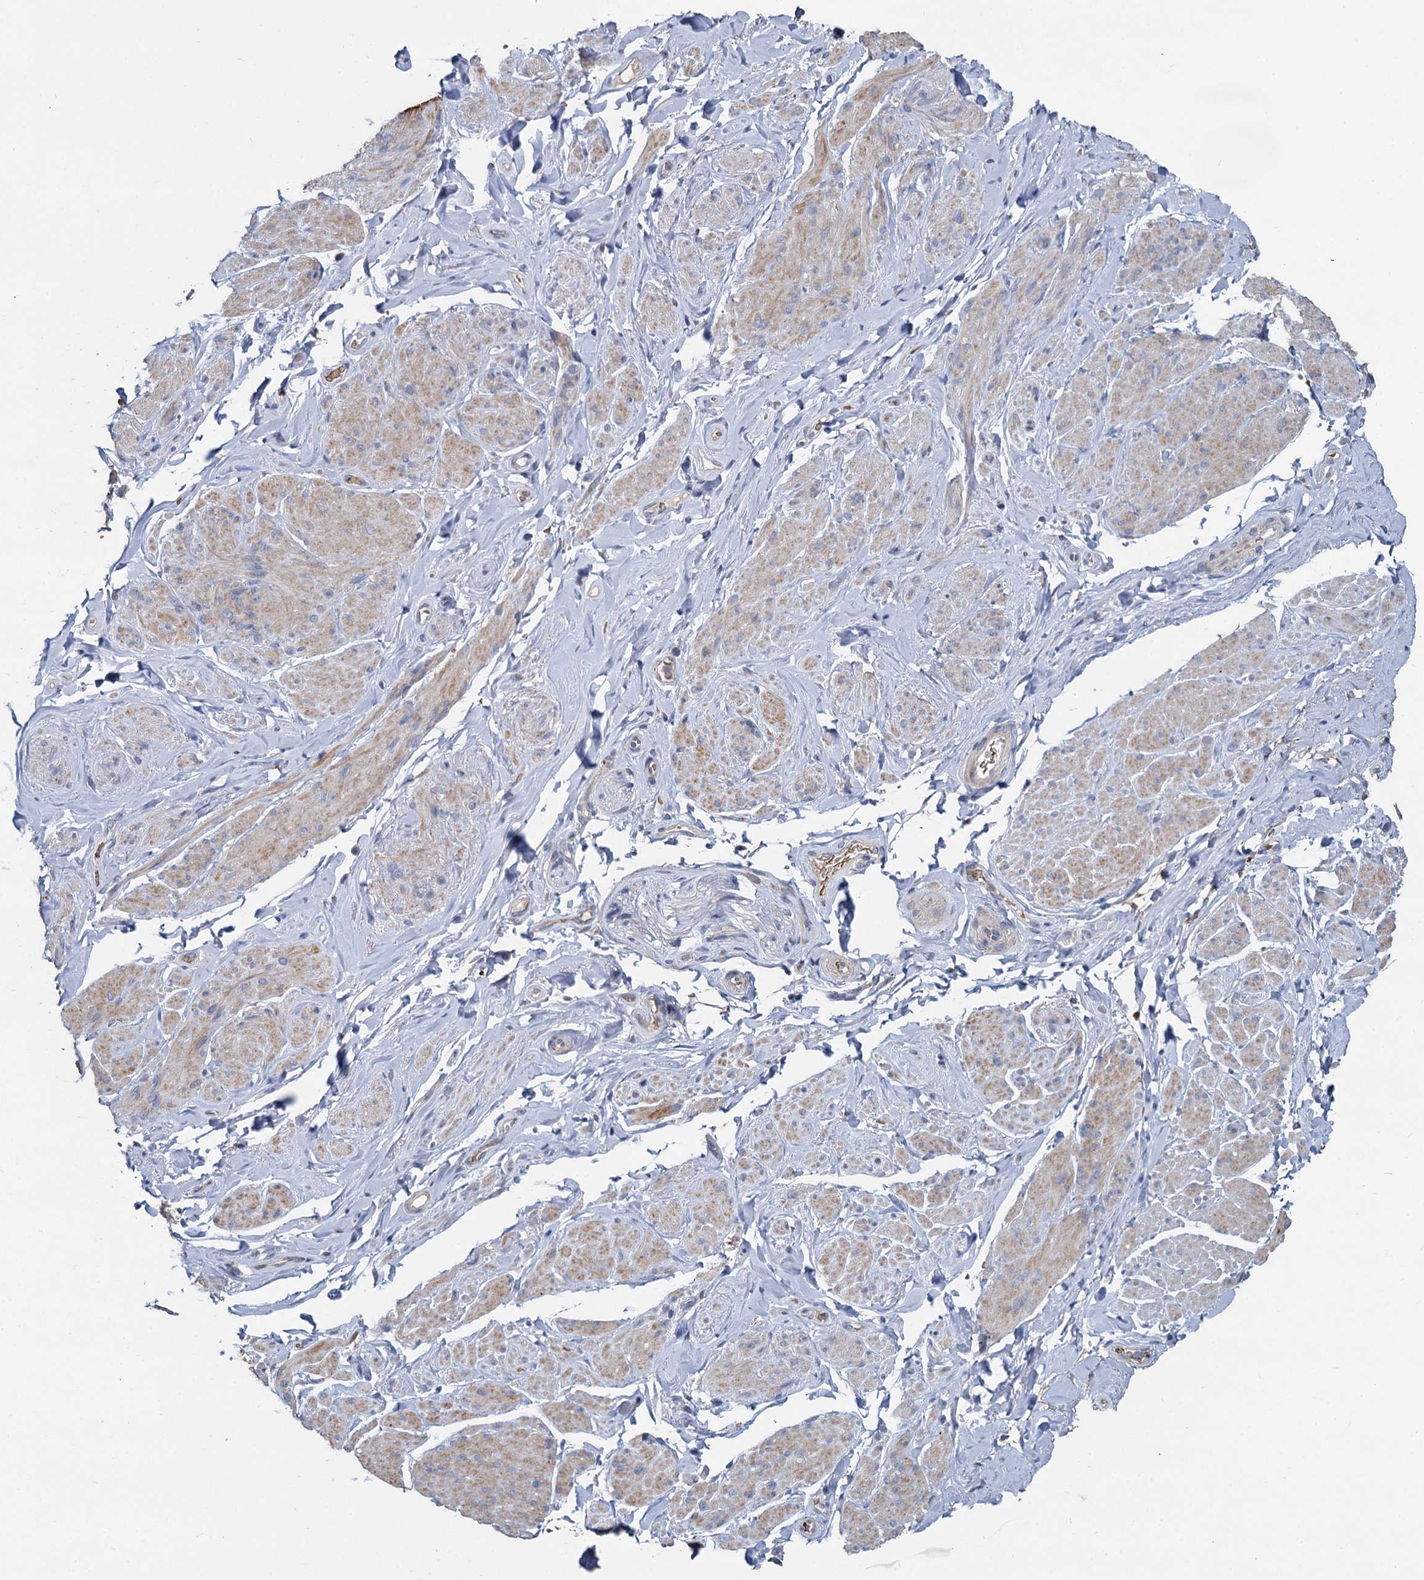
{"staining": {"intensity": "weak", "quantity": "25%-75%", "location": "cytoplasmic/membranous"}, "tissue": "smooth muscle", "cell_type": "Smooth muscle cells", "image_type": "normal", "snomed": [{"axis": "morphology", "description": "Normal tissue, NOS"}, {"axis": "topography", "description": "Smooth muscle"}, {"axis": "topography", "description": "Peripheral nerve tissue"}], "caption": "Immunohistochemistry photomicrograph of unremarkable human smooth muscle stained for a protein (brown), which demonstrates low levels of weak cytoplasmic/membranous positivity in approximately 25%-75% of smooth muscle cells.", "gene": "TCTN2", "patient": {"sex": "male", "age": 69}}